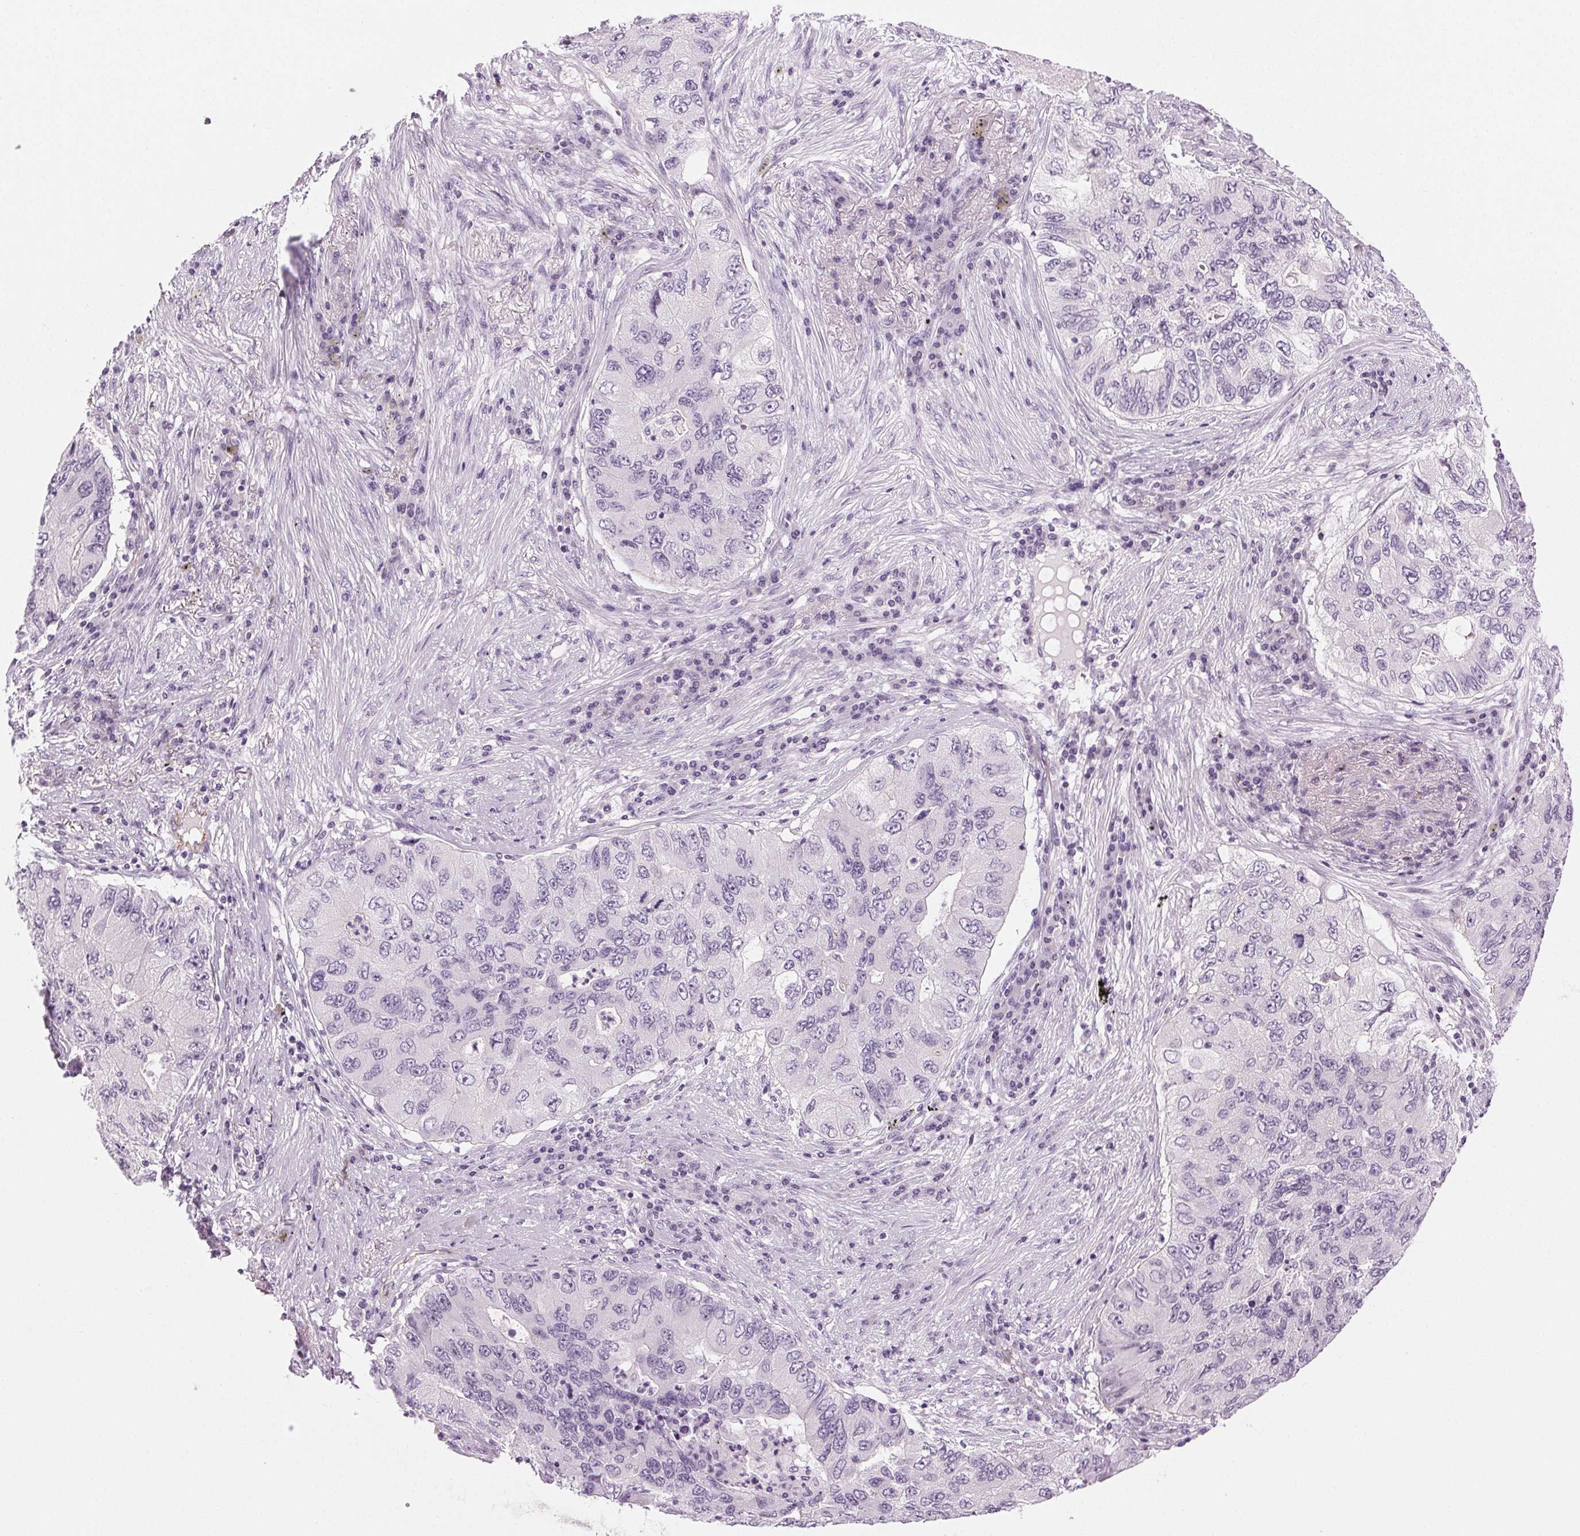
{"staining": {"intensity": "negative", "quantity": "none", "location": "none"}, "tissue": "lung cancer", "cell_type": "Tumor cells", "image_type": "cancer", "snomed": [{"axis": "morphology", "description": "Adenocarcinoma, NOS"}, {"axis": "morphology", "description": "Adenocarcinoma, metastatic, NOS"}, {"axis": "topography", "description": "Lymph node"}, {"axis": "topography", "description": "Lung"}], "caption": "The immunohistochemistry micrograph has no significant staining in tumor cells of lung metastatic adenocarcinoma tissue.", "gene": "AIF1L", "patient": {"sex": "female", "age": 54}}